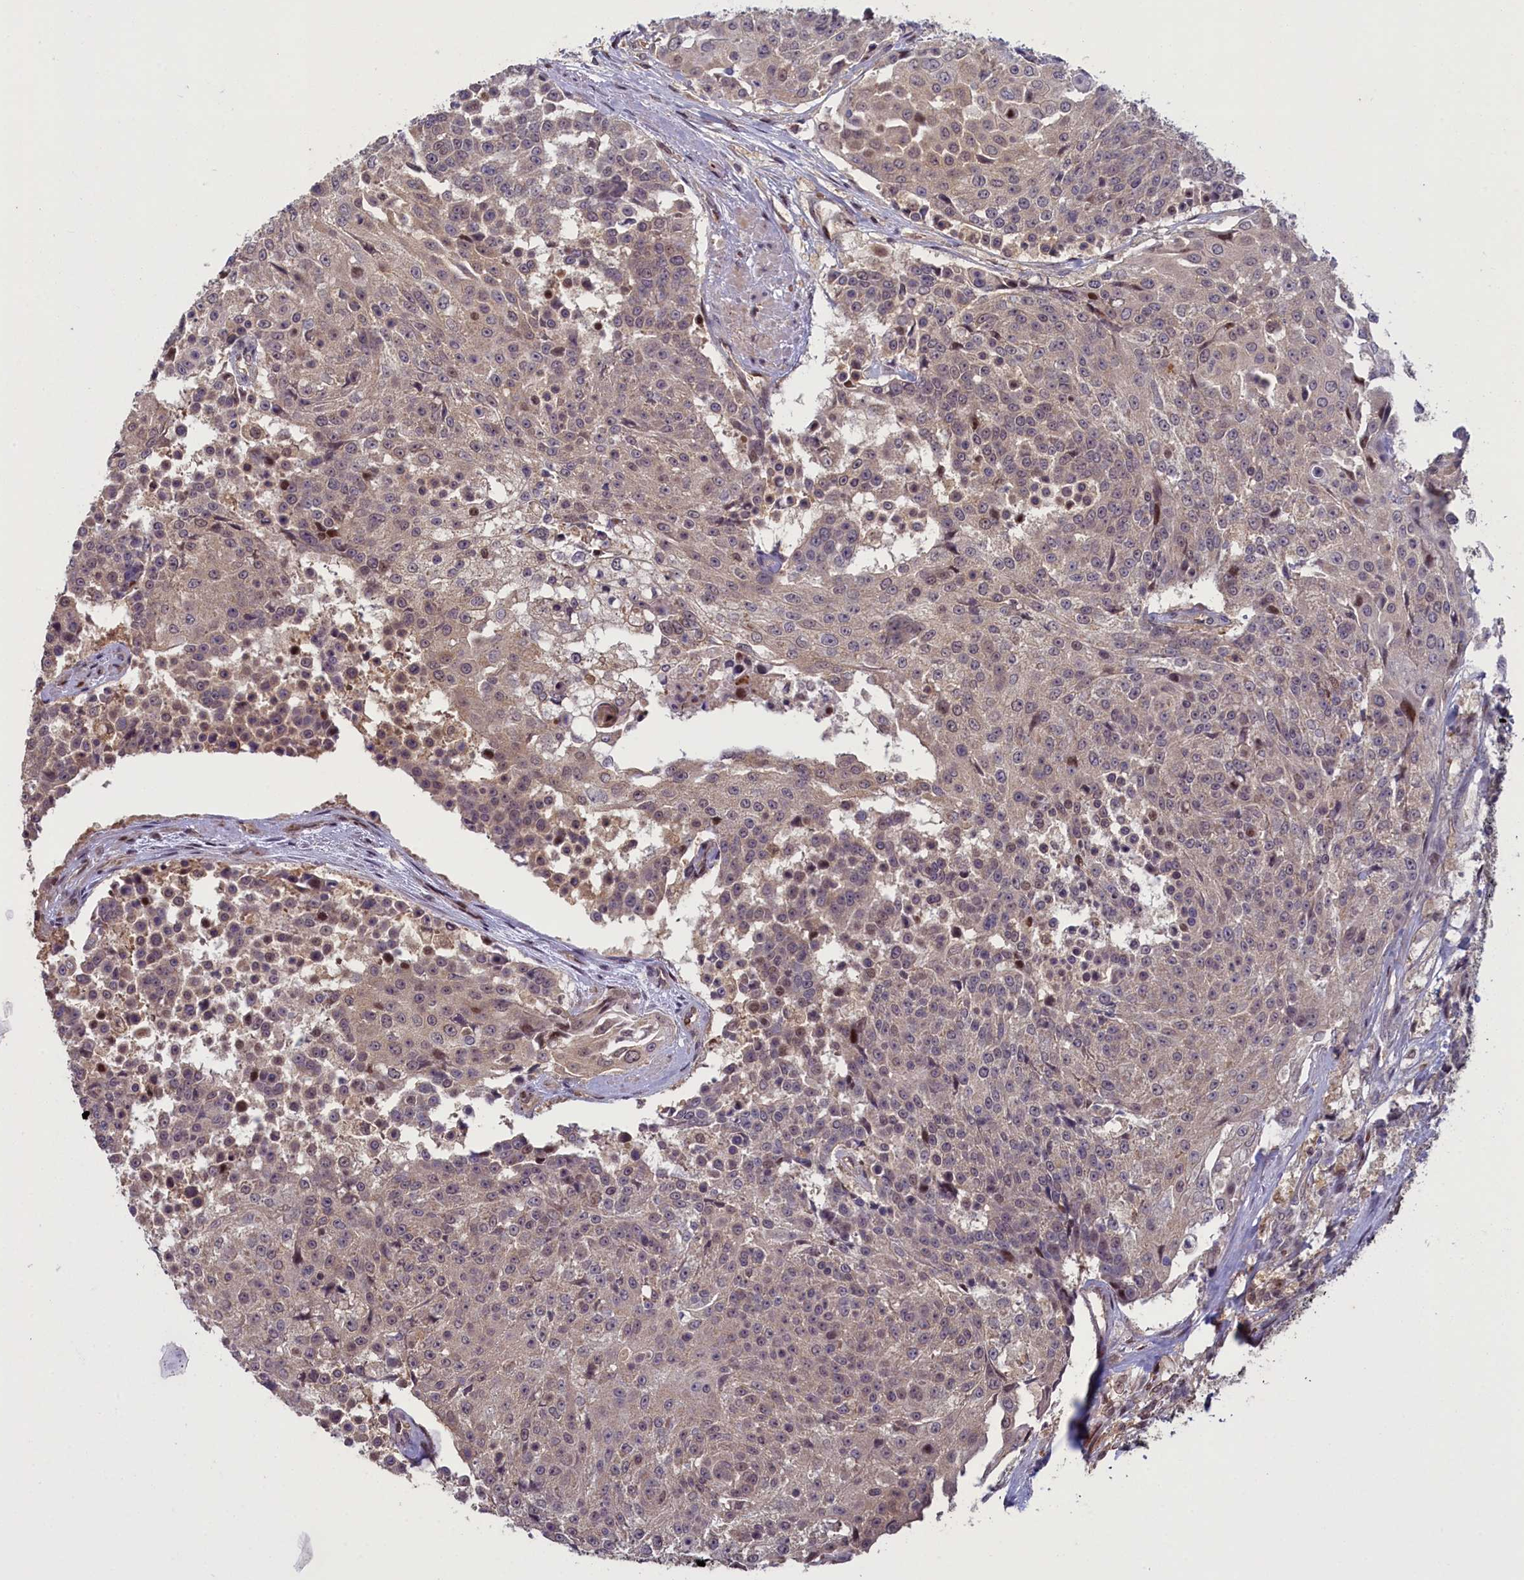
{"staining": {"intensity": "weak", "quantity": "<25%", "location": "nuclear"}, "tissue": "urothelial cancer", "cell_type": "Tumor cells", "image_type": "cancer", "snomed": [{"axis": "morphology", "description": "Urothelial carcinoma, High grade"}, {"axis": "topography", "description": "Urinary bladder"}], "caption": "This is an immunohistochemistry histopathology image of human urothelial cancer. There is no staining in tumor cells.", "gene": "NUBP1", "patient": {"sex": "female", "age": 63}}